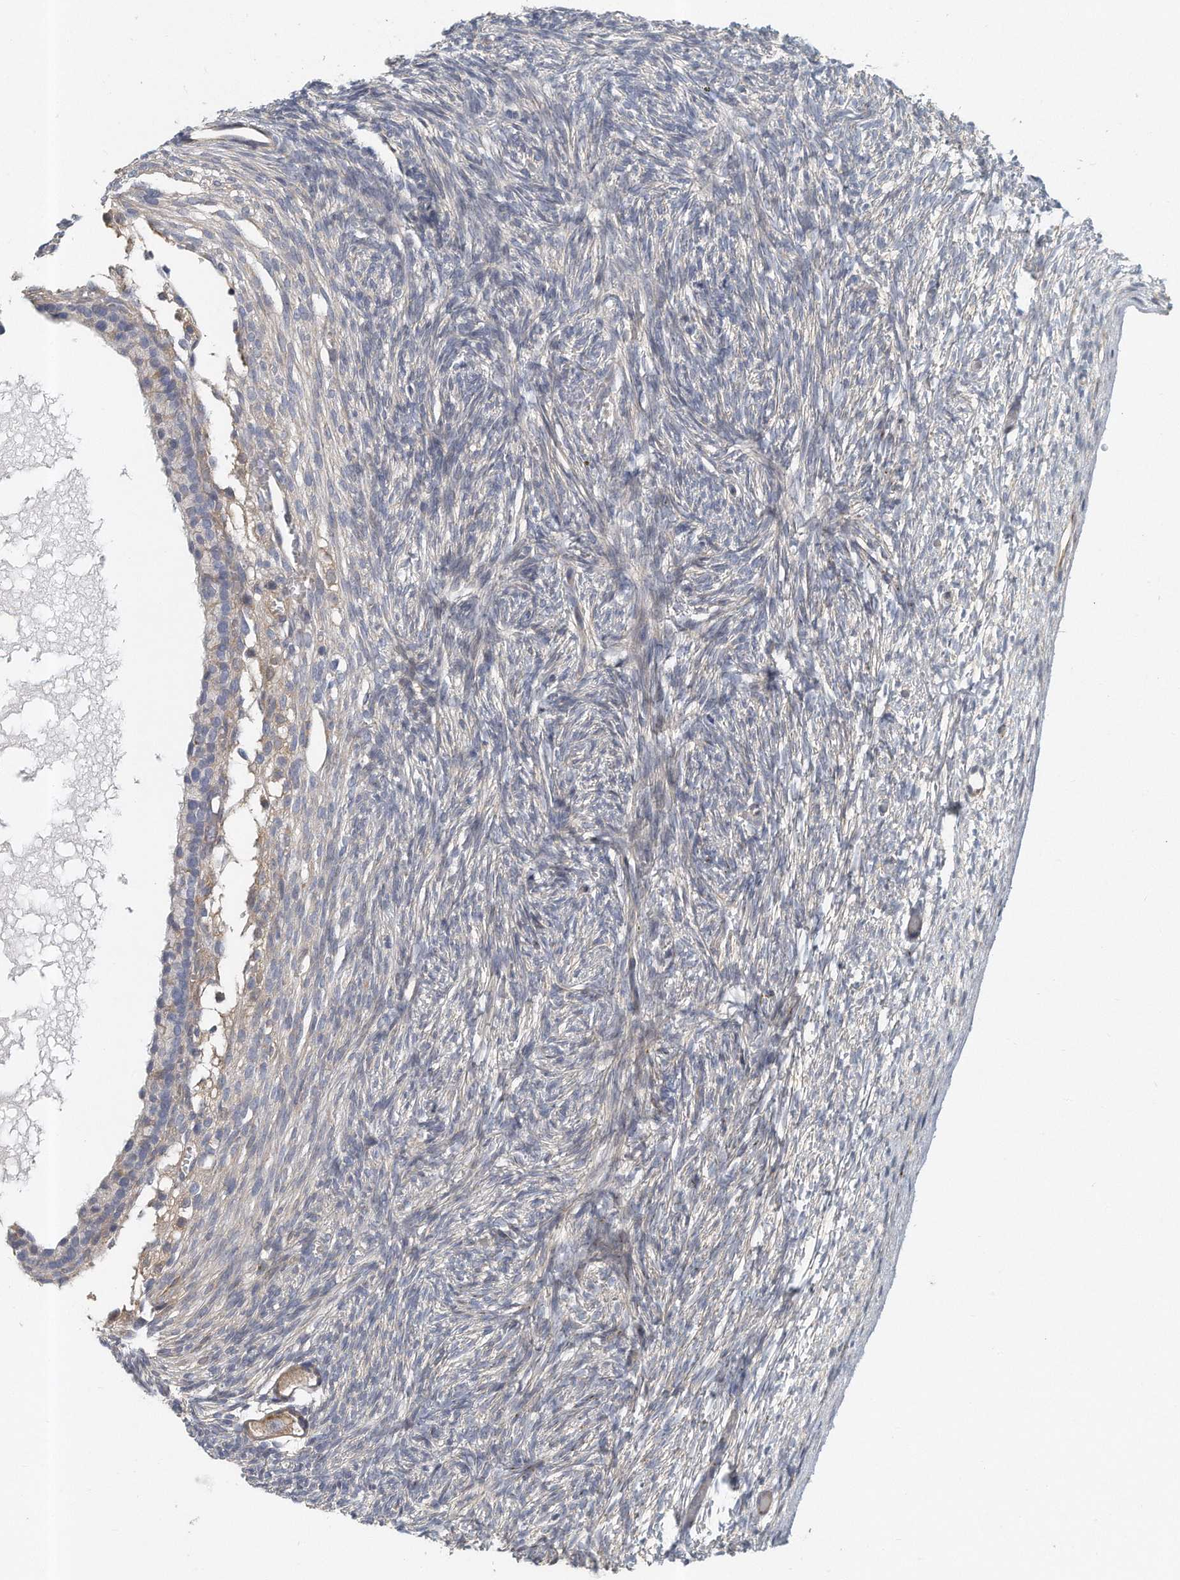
{"staining": {"intensity": "moderate", "quantity": ">75%", "location": "cytoplasmic/membranous"}, "tissue": "ovary", "cell_type": "Follicle cells", "image_type": "normal", "snomed": [{"axis": "morphology", "description": "Normal tissue, NOS"}, {"axis": "topography", "description": "Ovary"}], "caption": "Benign ovary shows moderate cytoplasmic/membranous staining in about >75% of follicle cells (DAB (3,3'-diaminobenzidine) IHC, brown staining for protein, blue staining for nuclei)..", "gene": "PCDH8", "patient": {"sex": "female", "age": 34}}